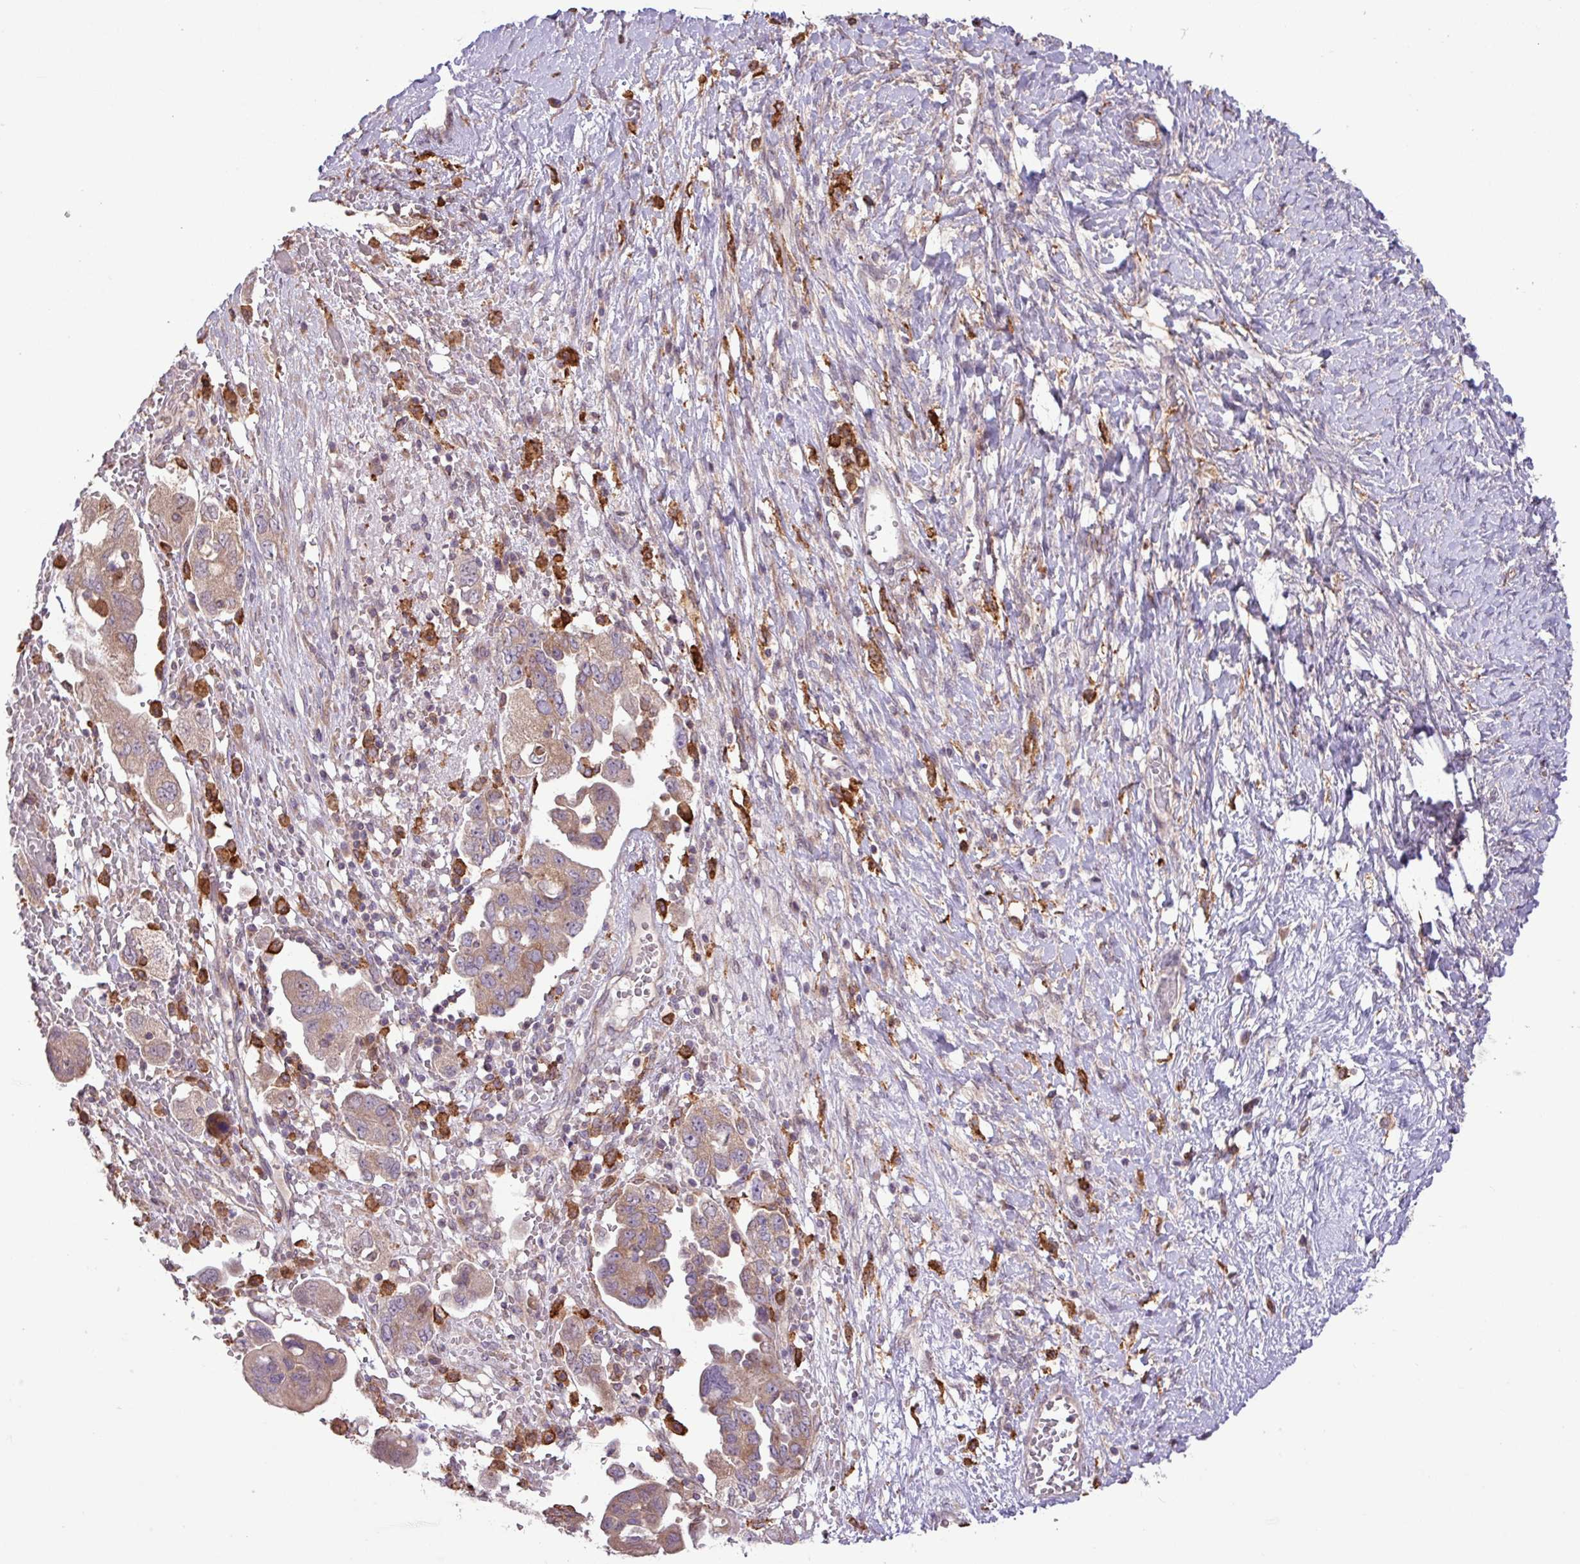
{"staining": {"intensity": "weak", "quantity": "25%-75%", "location": "cytoplasmic/membranous"}, "tissue": "ovarian cancer", "cell_type": "Tumor cells", "image_type": "cancer", "snomed": [{"axis": "morphology", "description": "Carcinoma, NOS"}, {"axis": "morphology", "description": "Cystadenocarcinoma, serous, NOS"}, {"axis": "topography", "description": "Ovary"}], "caption": "Protein expression analysis of serous cystadenocarcinoma (ovarian) demonstrates weak cytoplasmic/membranous staining in approximately 25%-75% of tumor cells. Nuclei are stained in blue.", "gene": "ARHGEF25", "patient": {"sex": "female", "age": 69}}